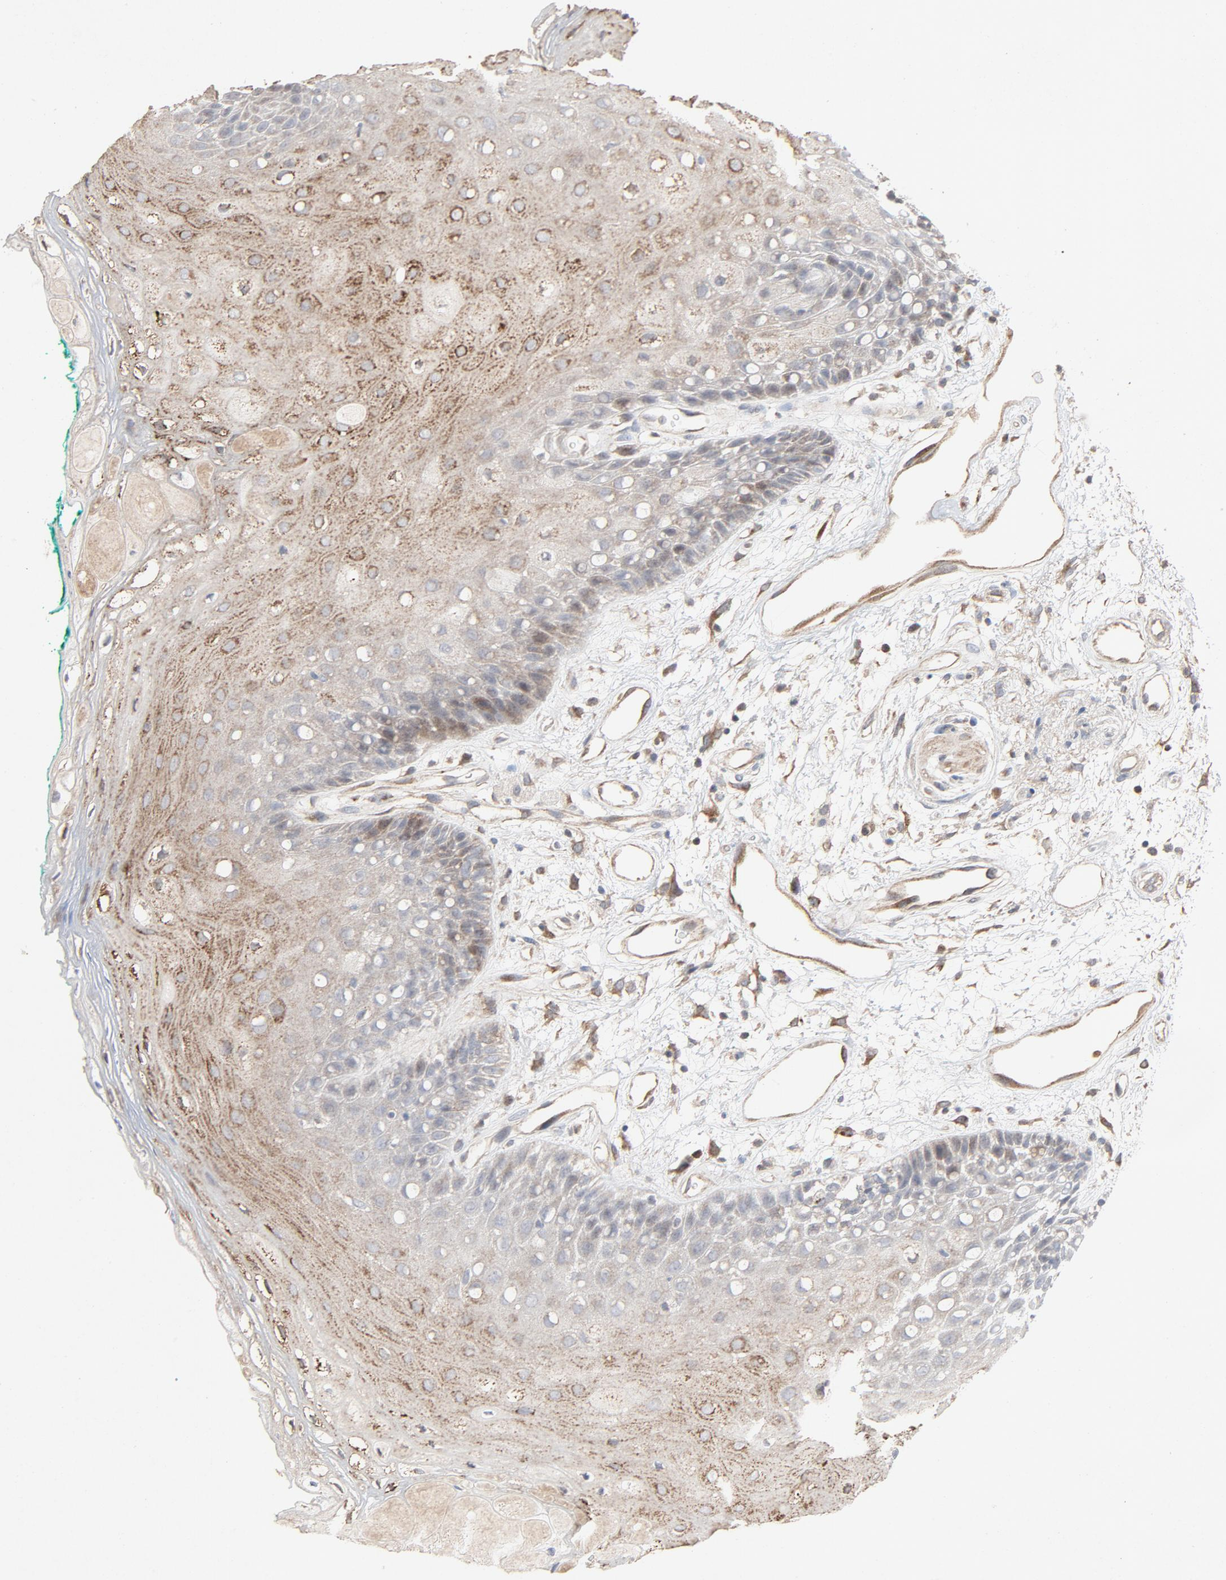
{"staining": {"intensity": "moderate", "quantity": ">75%", "location": "cytoplasmic/membranous"}, "tissue": "oral mucosa", "cell_type": "Squamous epithelial cells", "image_type": "normal", "snomed": [{"axis": "morphology", "description": "Normal tissue, NOS"}, {"axis": "morphology", "description": "Squamous cell carcinoma, NOS"}, {"axis": "topography", "description": "Skeletal muscle"}, {"axis": "topography", "description": "Oral tissue"}, {"axis": "topography", "description": "Head-Neck"}], "caption": "A micrograph of oral mucosa stained for a protein shows moderate cytoplasmic/membranous brown staining in squamous epithelial cells. (DAB (3,3'-diaminobenzidine) IHC, brown staining for protein, blue staining for nuclei).", "gene": "CDK6", "patient": {"sex": "female", "age": 84}}